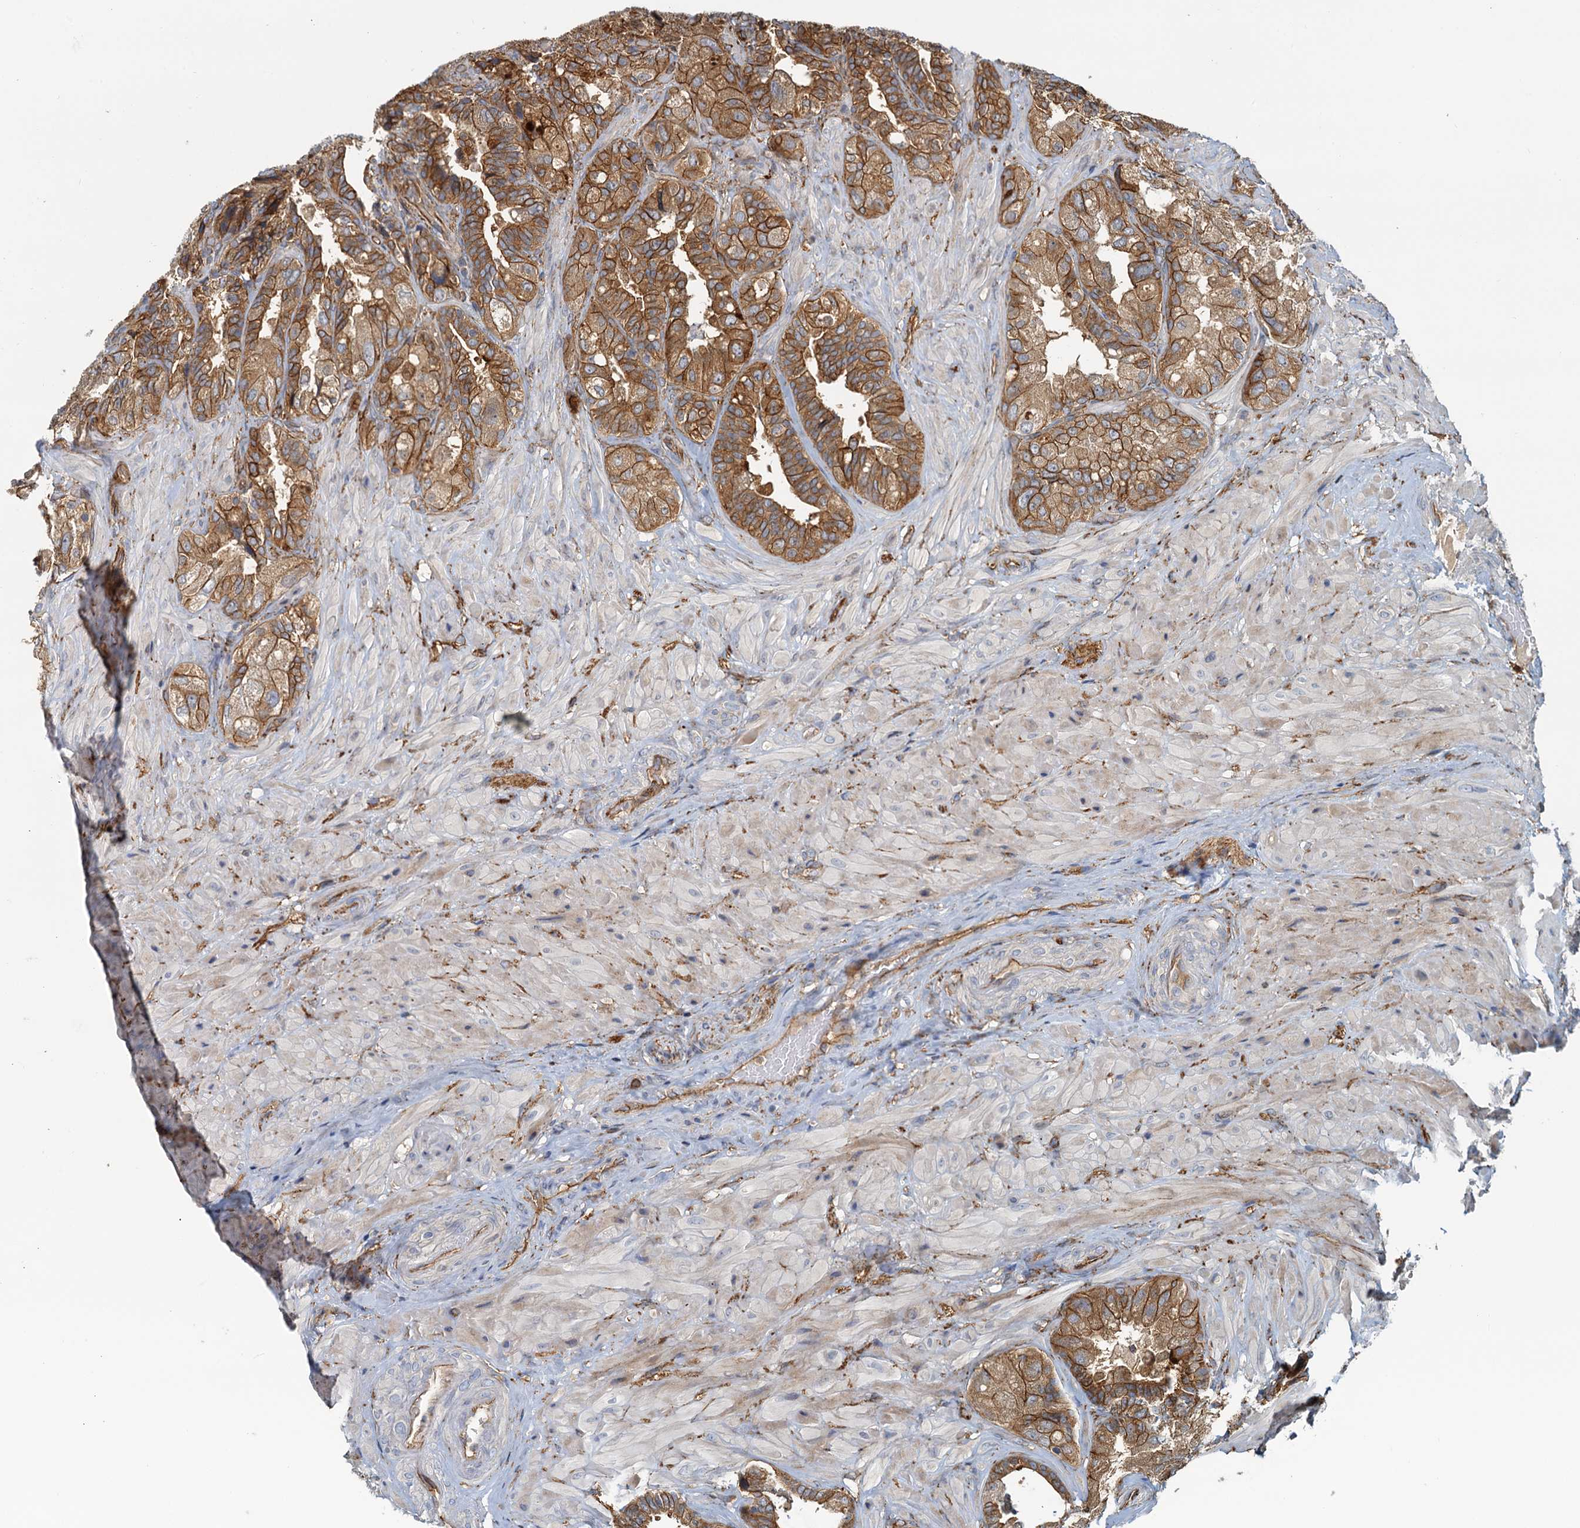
{"staining": {"intensity": "moderate", "quantity": ">75%", "location": "cytoplasmic/membranous"}, "tissue": "seminal vesicle", "cell_type": "Glandular cells", "image_type": "normal", "snomed": [{"axis": "morphology", "description": "Normal tissue, NOS"}, {"axis": "topography", "description": "Prostate and seminal vesicle, NOS"}, {"axis": "topography", "description": "Prostate"}, {"axis": "topography", "description": "Seminal veicle"}], "caption": "Moderate cytoplasmic/membranous expression for a protein is identified in about >75% of glandular cells of benign seminal vesicle using immunohistochemistry (IHC).", "gene": "NIPAL3", "patient": {"sex": "male", "age": 67}}